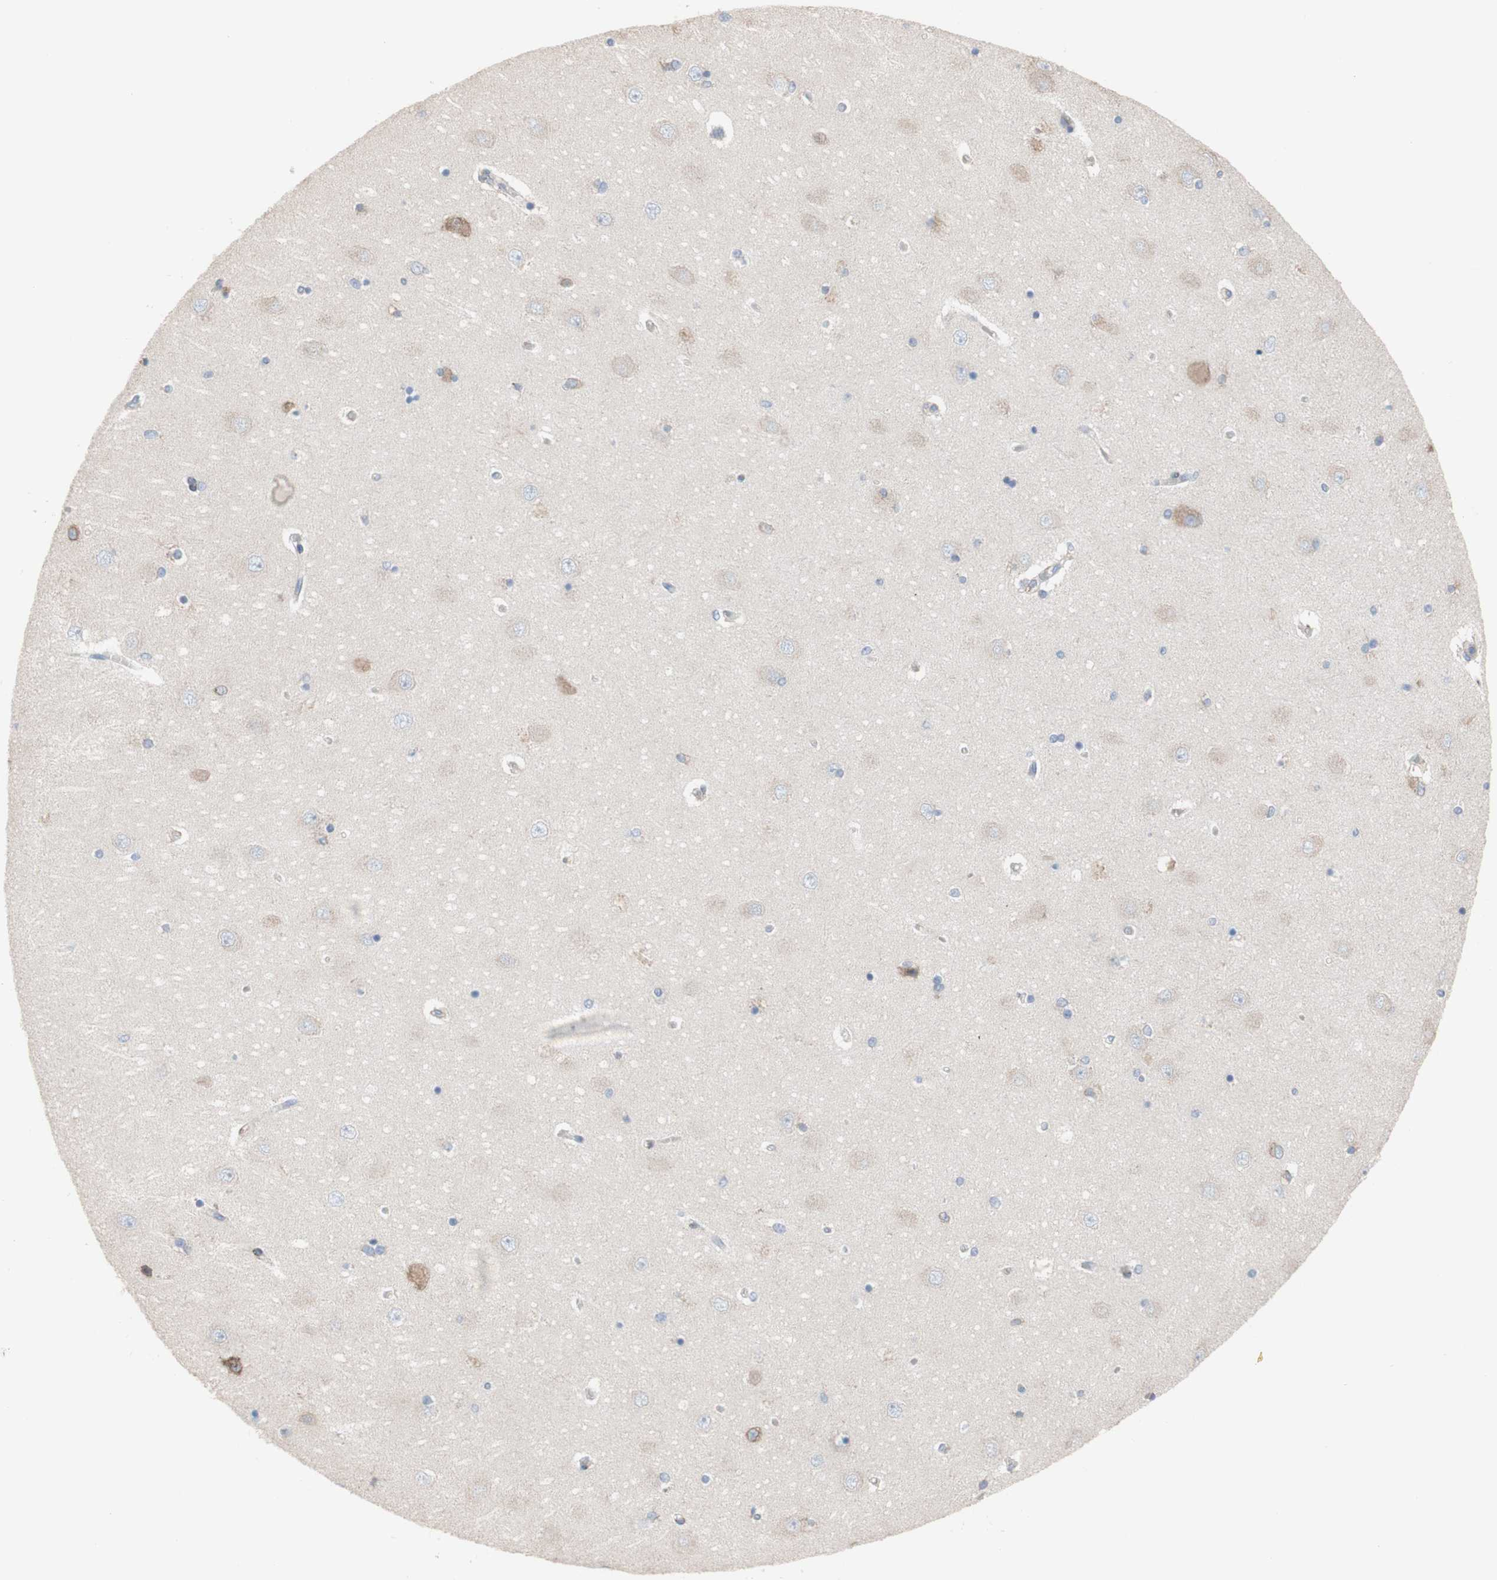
{"staining": {"intensity": "negative", "quantity": "none", "location": "none"}, "tissue": "hippocampus", "cell_type": "Glial cells", "image_type": "normal", "snomed": [{"axis": "morphology", "description": "Normal tissue, NOS"}, {"axis": "topography", "description": "Hippocampus"}], "caption": "An image of hippocampus stained for a protein displays no brown staining in glial cells. (Brightfield microscopy of DAB (3,3'-diaminobenzidine) IHC at high magnification).", "gene": "AGPAT5", "patient": {"sex": "female", "age": 54}}